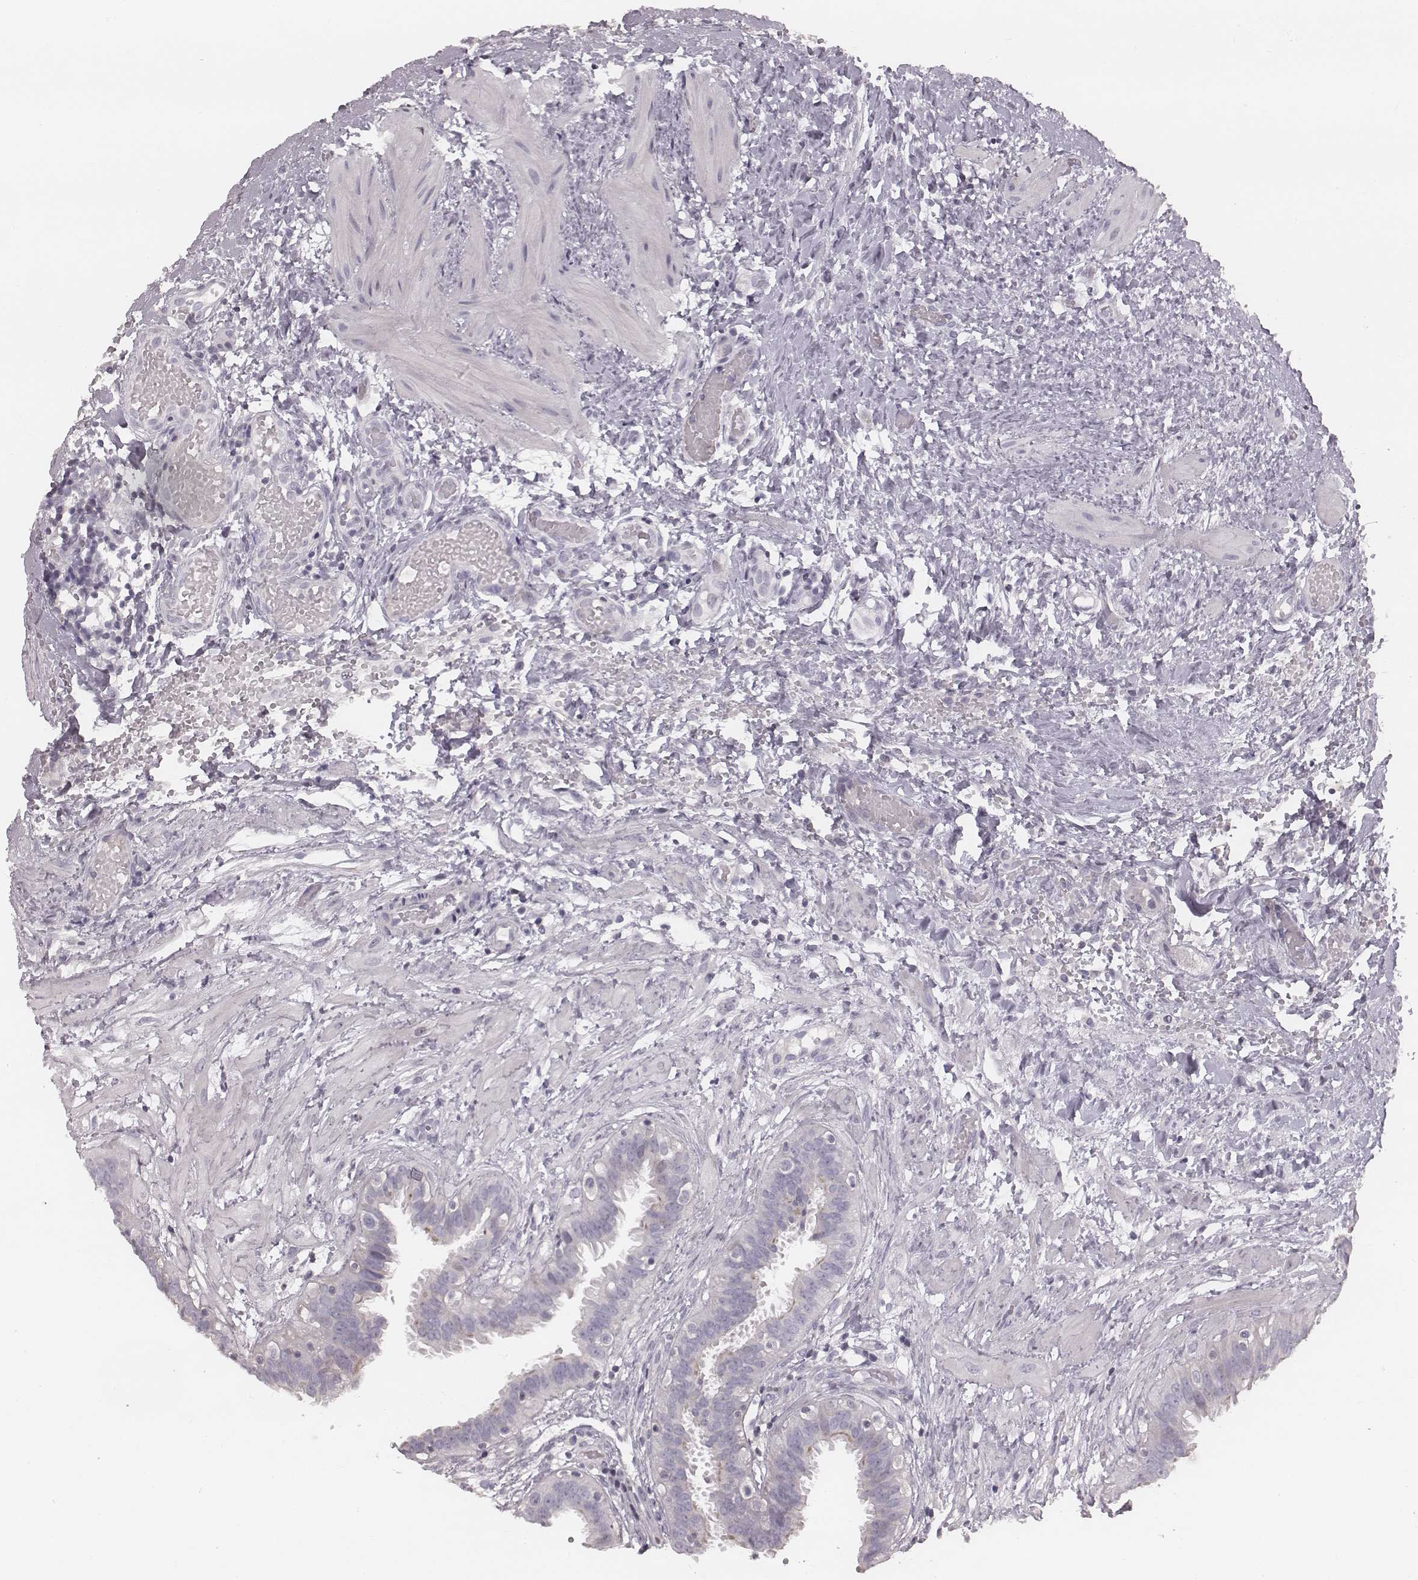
{"staining": {"intensity": "weak", "quantity": "<25%", "location": "cytoplasmic/membranous"}, "tissue": "fallopian tube", "cell_type": "Glandular cells", "image_type": "normal", "snomed": [{"axis": "morphology", "description": "Normal tissue, NOS"}, {"axis": "topography", "description": "Fallopian tube"}], "caption": "Immunohistochemistry (IHC) histopathology image of normal human fallopian tube stained for a protein (brown), which shows no positivity in glandular cells. Nuclei are stained in blue.", "gene": "S100Z", "patient": {"sex": "female", "age": 37}}